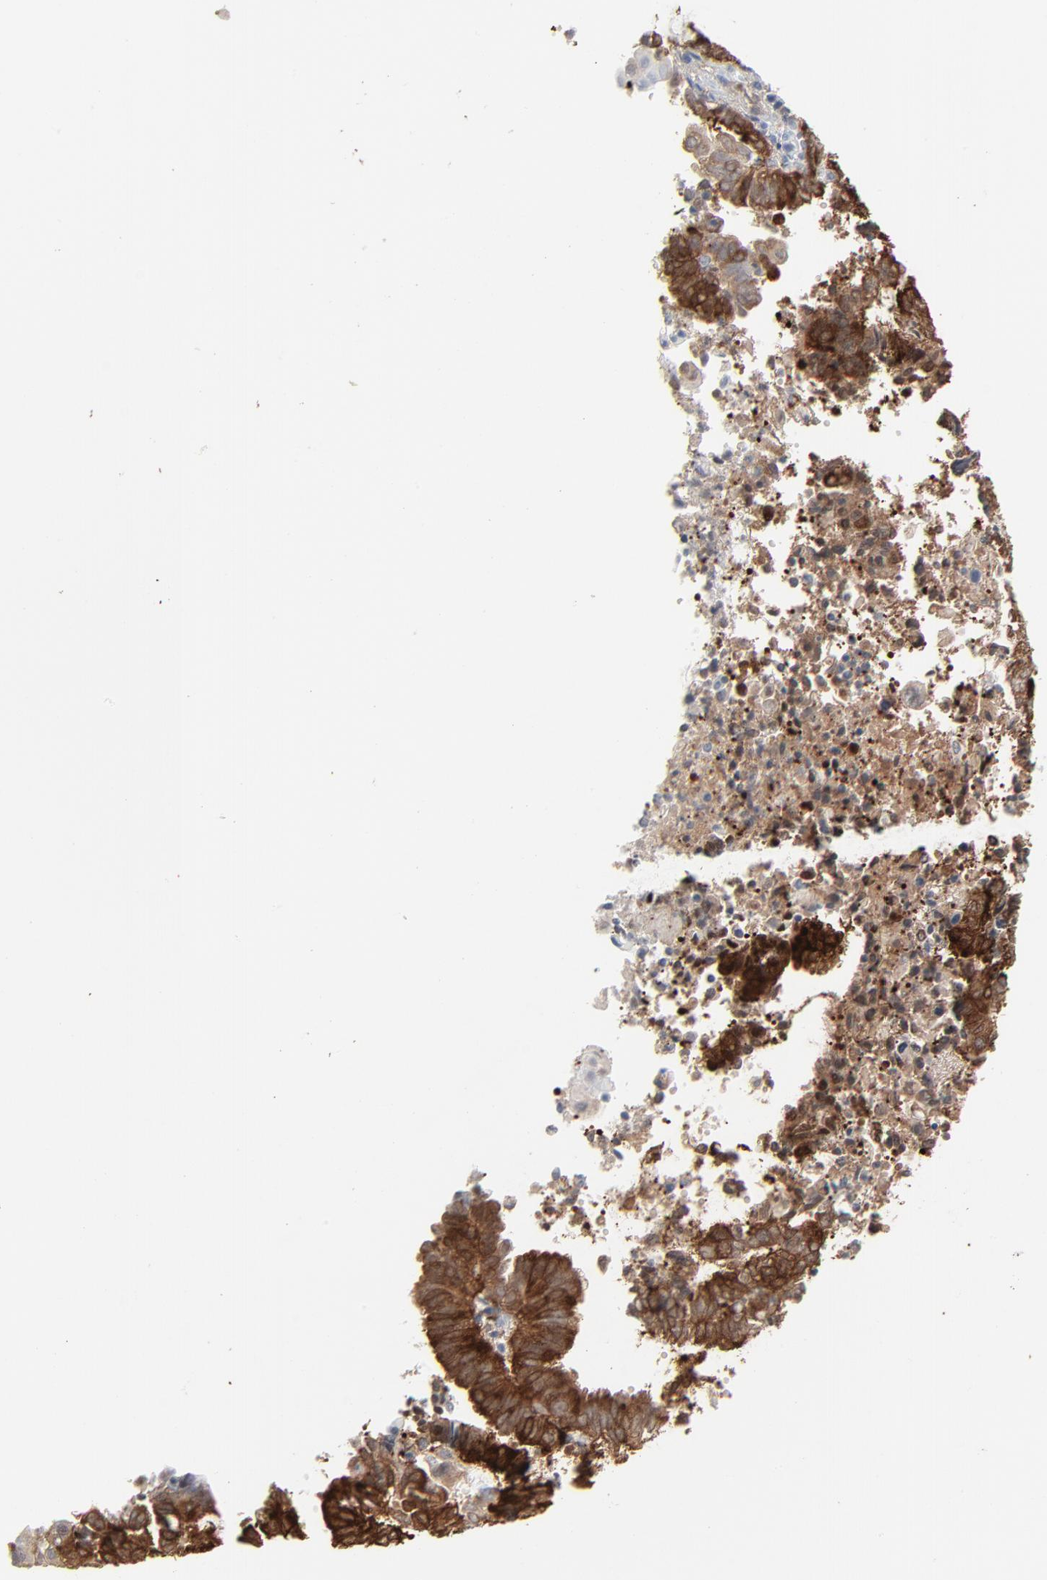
{"staining": {"intensity": "strong", "quantity": "25%-75%", "location": "cytoplasmic/membranous"}, "tissue": "endometrial cancer", "cell_type": "Tumor cells", "image_type": "cancer", "snomed": [{"axis": "morphology", "description": "Adenocarcinoma, NOS"}, {"axis": "topography", "description": "Uterus"}, {"axis": "topography", "description": "Endometrium"}], "caption": "The photomicrograph demonstrates staining of endometrial cancer, revealing strong cytoplasmic/membranous protein positivity (brown color) within tumor cells. (DAB (3,3'-diaminobenzidine) IHC with brightfield microscopy, high magnification).", "gene": "PHGDH", "patient": {"sex": "female", "age": 70}}